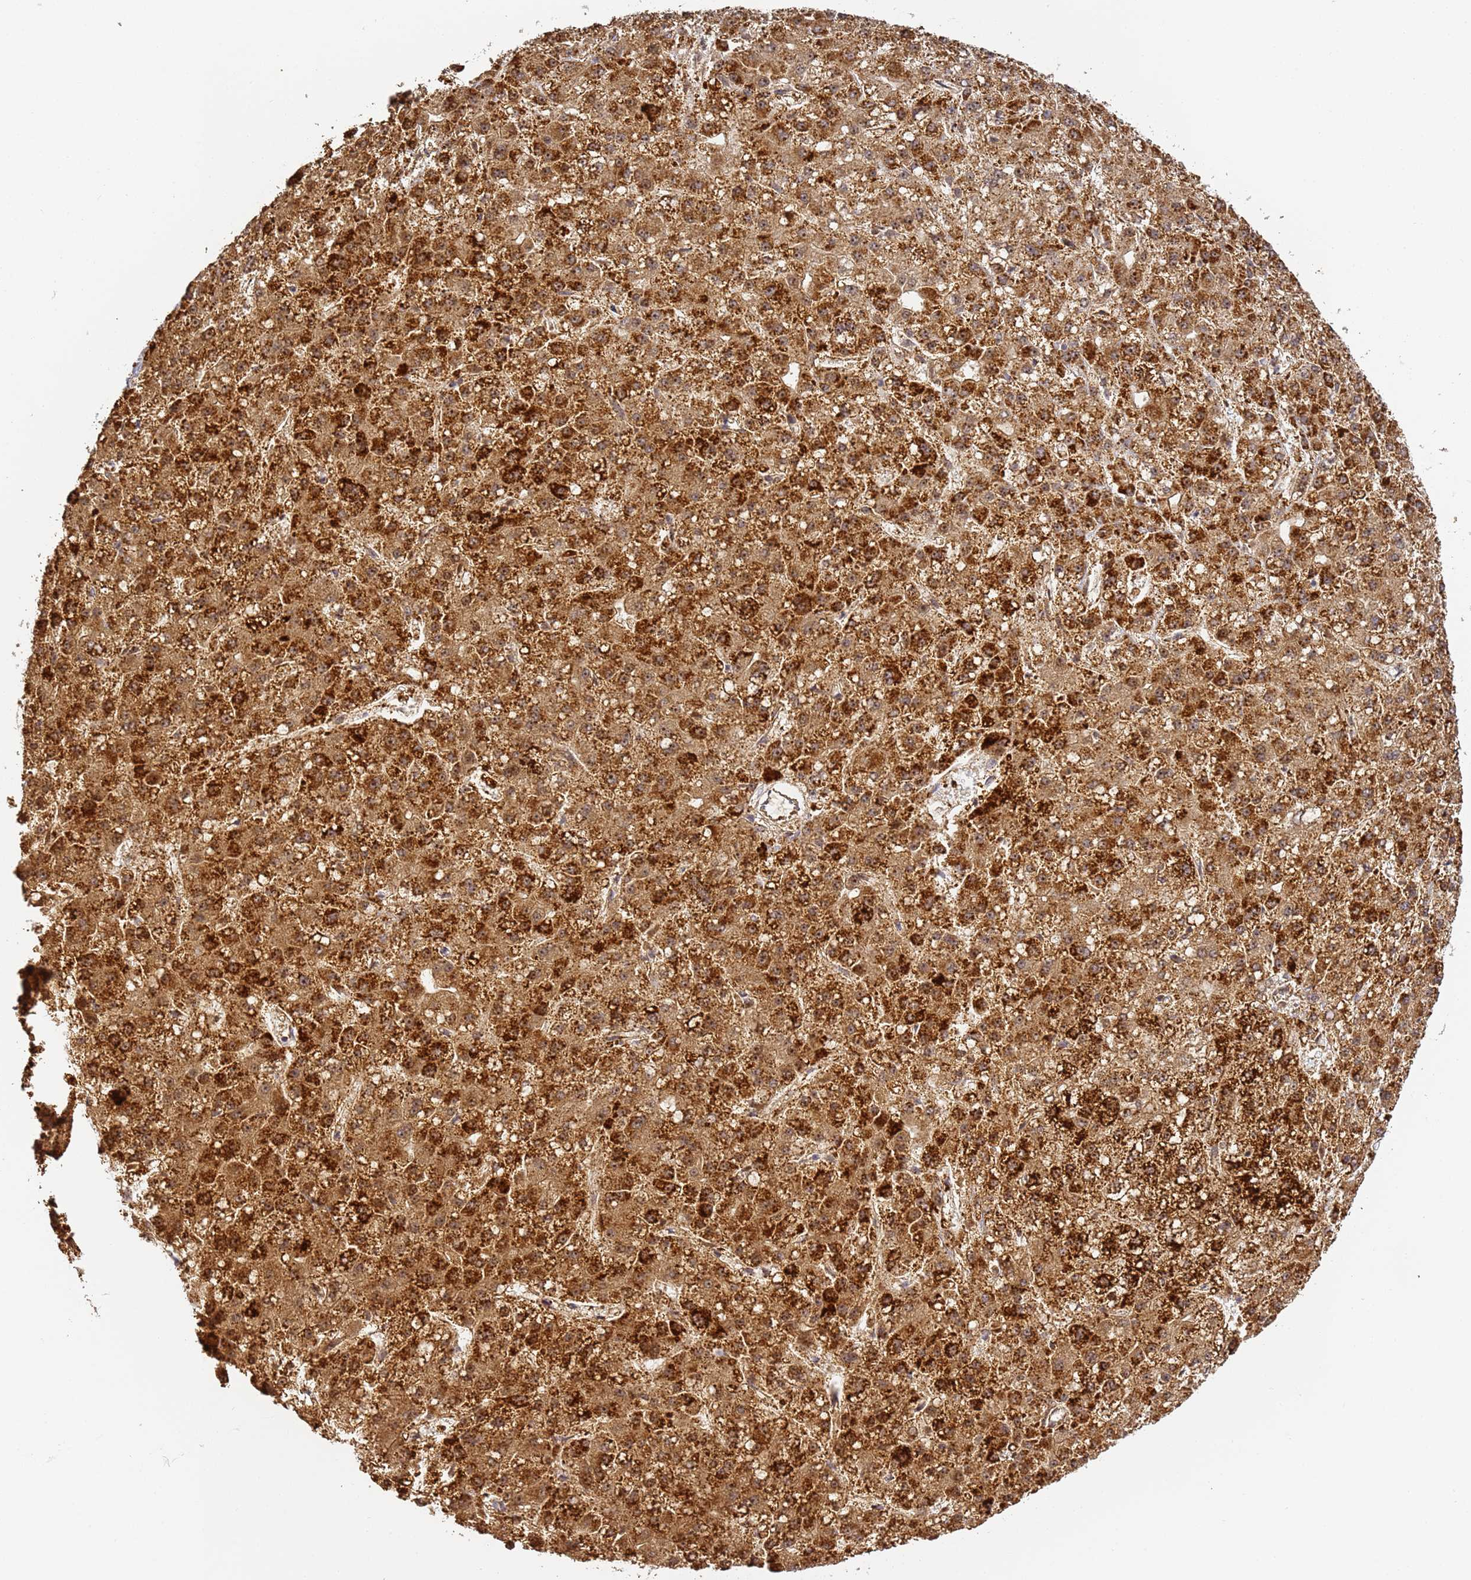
{"staining": {"intensity": "strong", "quantity": ">75%", "location": "cytoplasmic/membranous,nuclear"}, "tissue": "liver cancer", "cell_type": "Tumor cells", "image_type": "cancer", "snomed": [{"axis": "morphology", "description": "Carcinoma, Hepatocellular, NOS"}, {"axis": "topography", "description": "Liver"}], "caption": "The immunohistochemical stain highlights strong cytoplasmic/membranous and nuclear staining in tumor cells of liver hepatocellular carcinoma tissue. Immunohistochemistry (ihc) stains the protein of interest in brown and the nuclei are stained blue.", "gene": "FRG2C", "patient": {"sex": "male", "age": 67}}